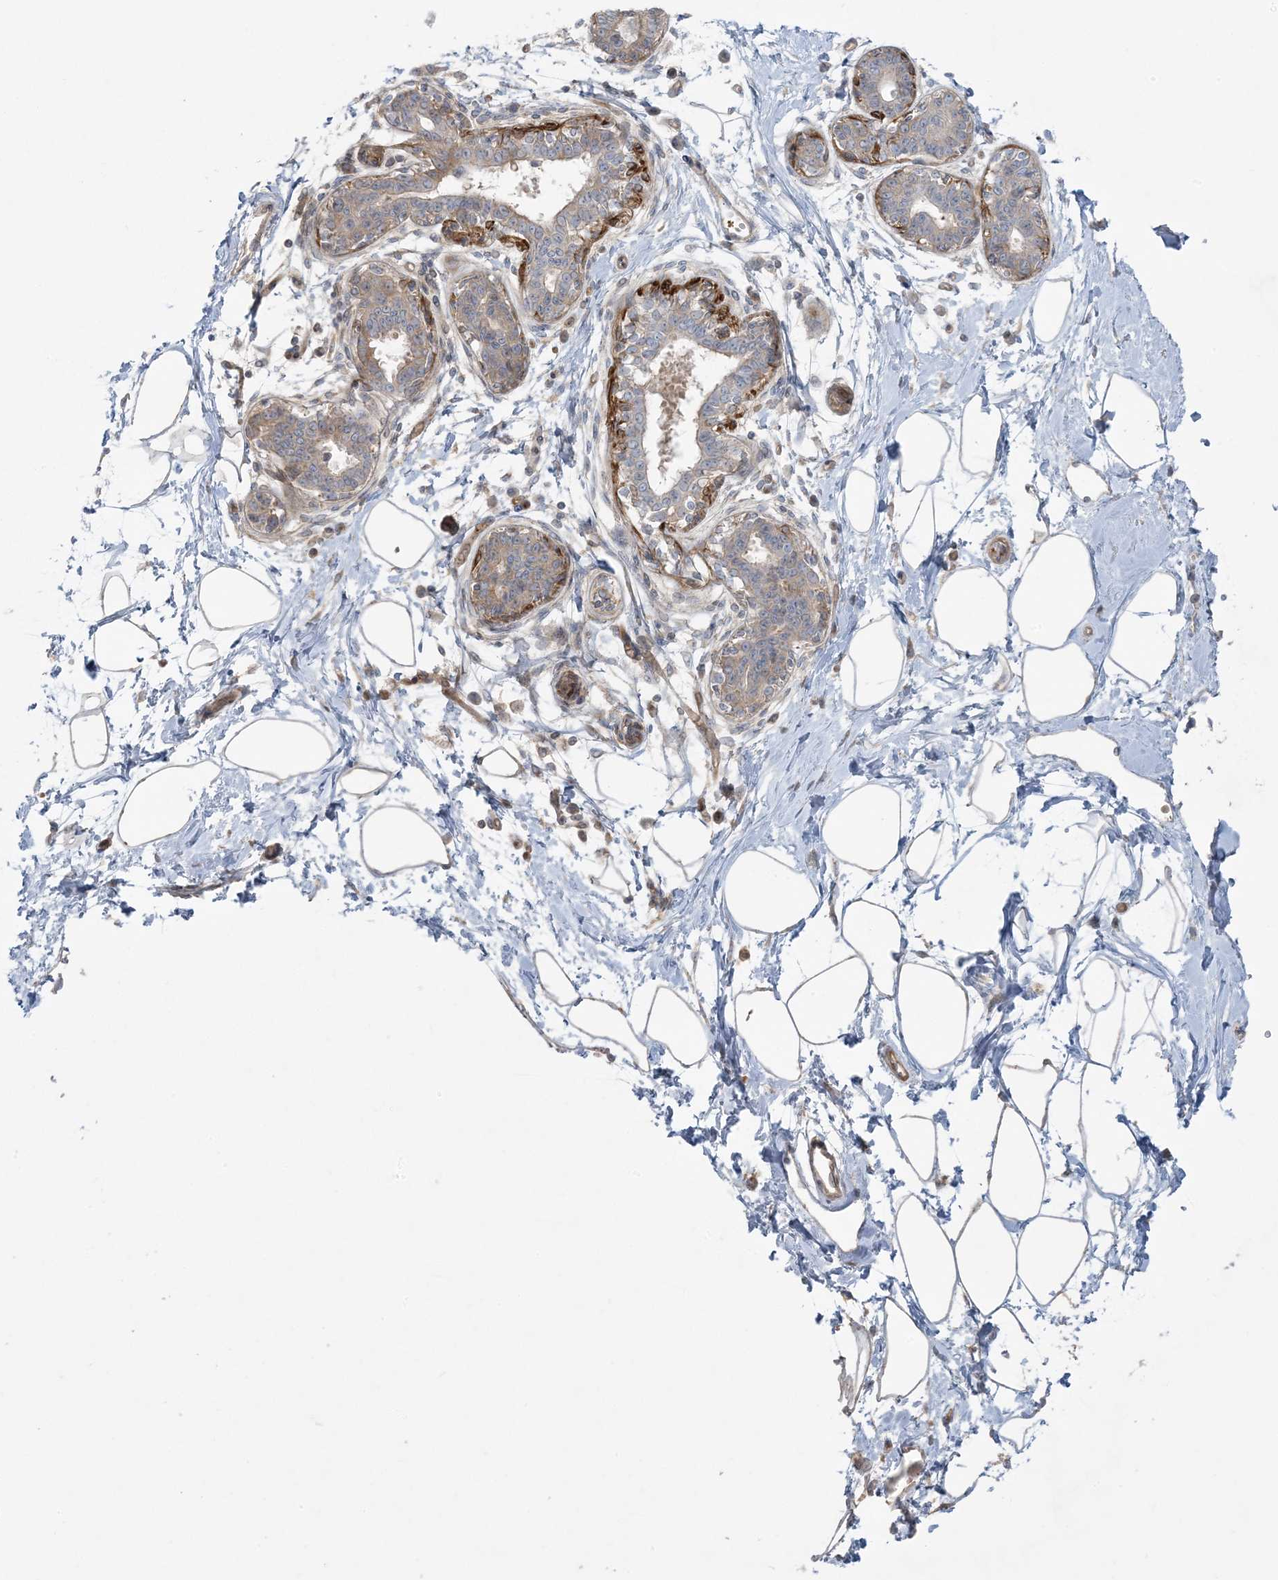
{"staining": {"intensity": "weak", "quantity": ">75%", "location": "cytoplasmic/membranous"}, "tissue": "breast", "cell_type": "Adipocytes", "image_type": "normal", "snomed": [{"axis": "morphology", "description": "Normal tissue, NOS"}, {"axis": "topography", "description": "Breast"}], "caption": "This photomicrograph displays immunohistochemistry staining of benign human breast, with low weak cytoplasmic/membranous staining in about >75% of adipocytes.", "gene": "PIK3R4", "patient": {"sex": "female", "age": 45}}